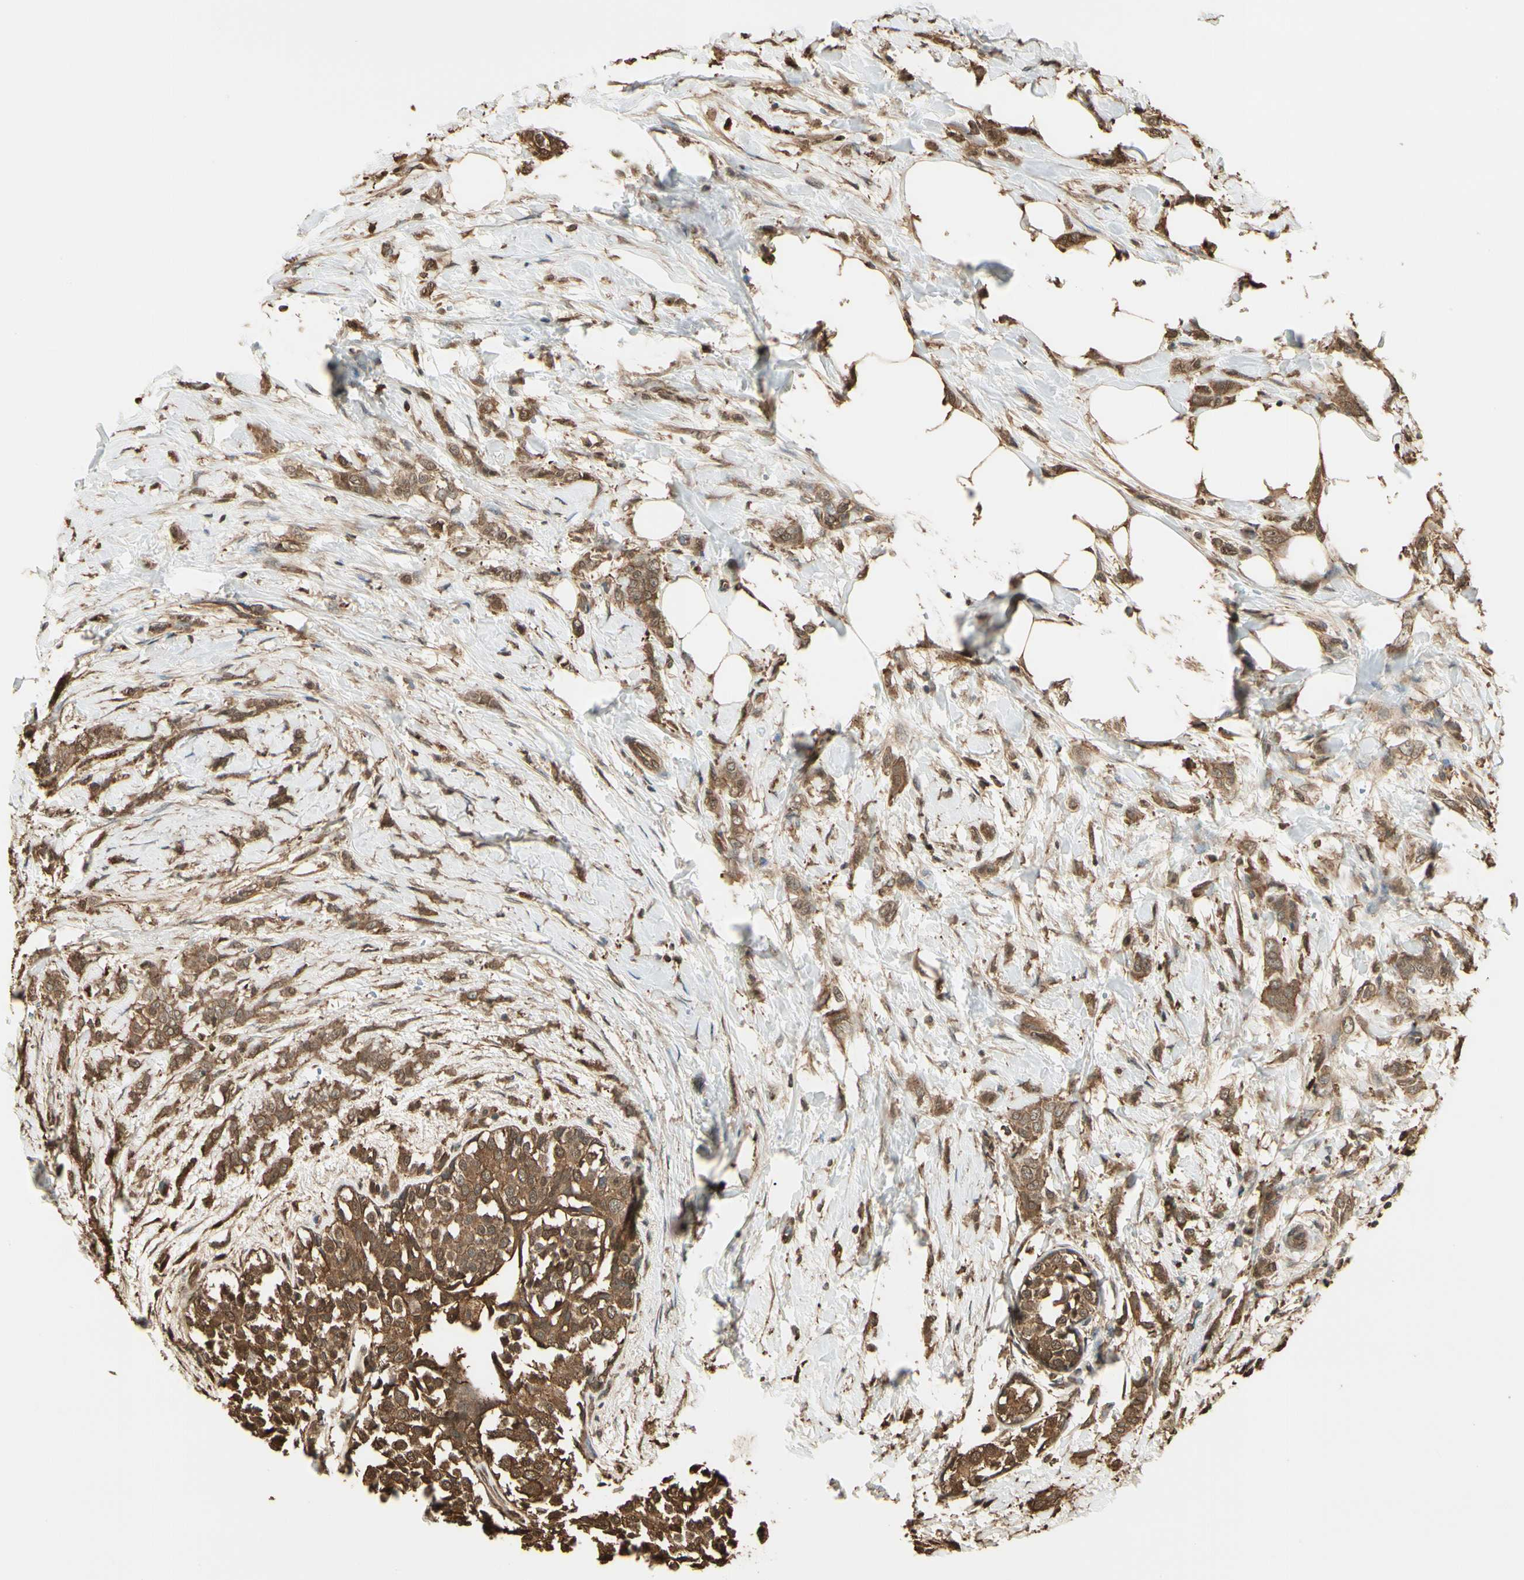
{"staining": {"intensity": "moderate", "quantity": ">75%", "location": "cytoplasmic/membranous"}, "tissue": "breast cancer", "cell_type": "Tumor cells", "image_type": "cancer", "snomed": [{"axis": "morphology", "description": "Lobular carcinoma, in situ"}, {"axis": "morphology", "description": "Lobular carcinoma"}, {"axis": "topography", "description": "Breast"}], "caption": "A histopathology image showing moderate cytoplasmic/membranous staining in approximately >75% of tumor cells in breast lobular carcinoma in situ, as visualized by brown immunohistochemical staining.", "gene": "YWHAE", "patient": {"sex": "female", "age": 41}}